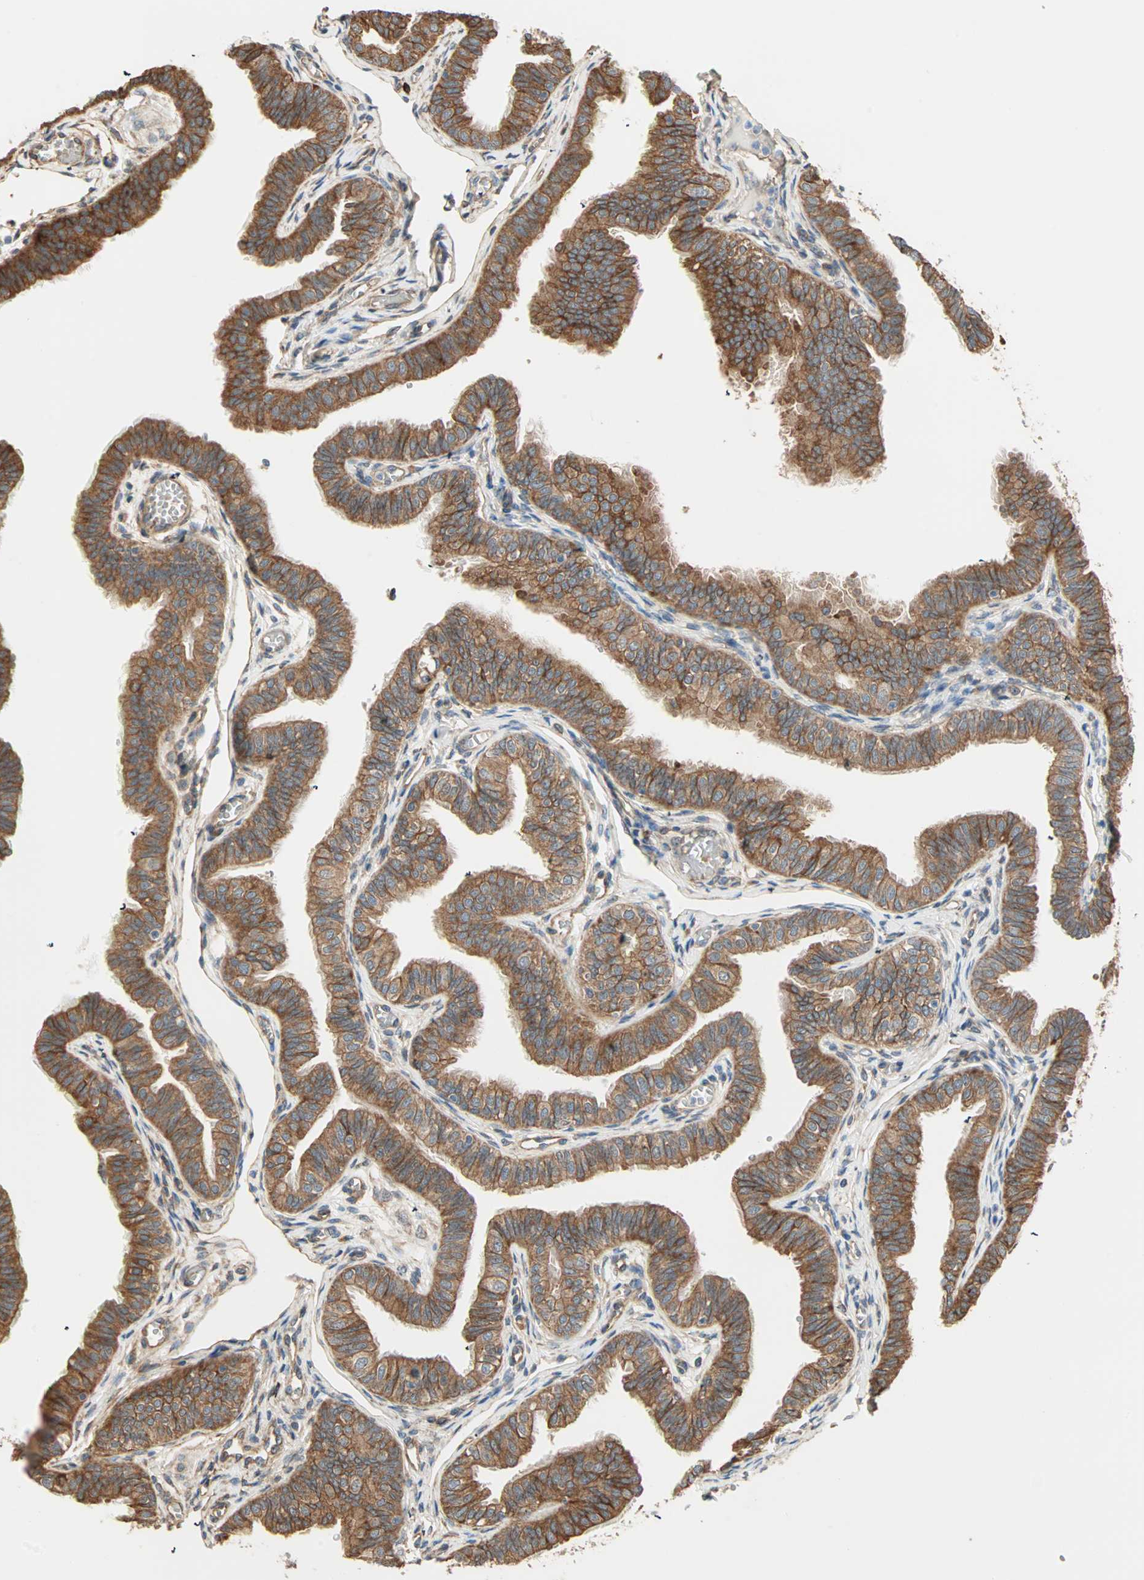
{"staining": {"intensity": "strong", "quantity": ">75%", "location": "cytoplasmic/membranous"}, "tissue": "fallopian tube", "cell_type": "Glandular cells", "image_type": "normal", "snomed": [{"axis": "morphology", "description": "Normal tissue, NOS"}, {"axis": "morphology", "description": "Dermoid, NOS"}, {"axis": "topography", "description": "Fallopian tube"}], "caption": "The photomicrograph exhibits a brown stain indicating the presence of a protein in the cytoplasmic/membranous of glandular cells in fallopian tube.", "gene": "P4HA1", "patient": {"sex": "female", "age": 33}}